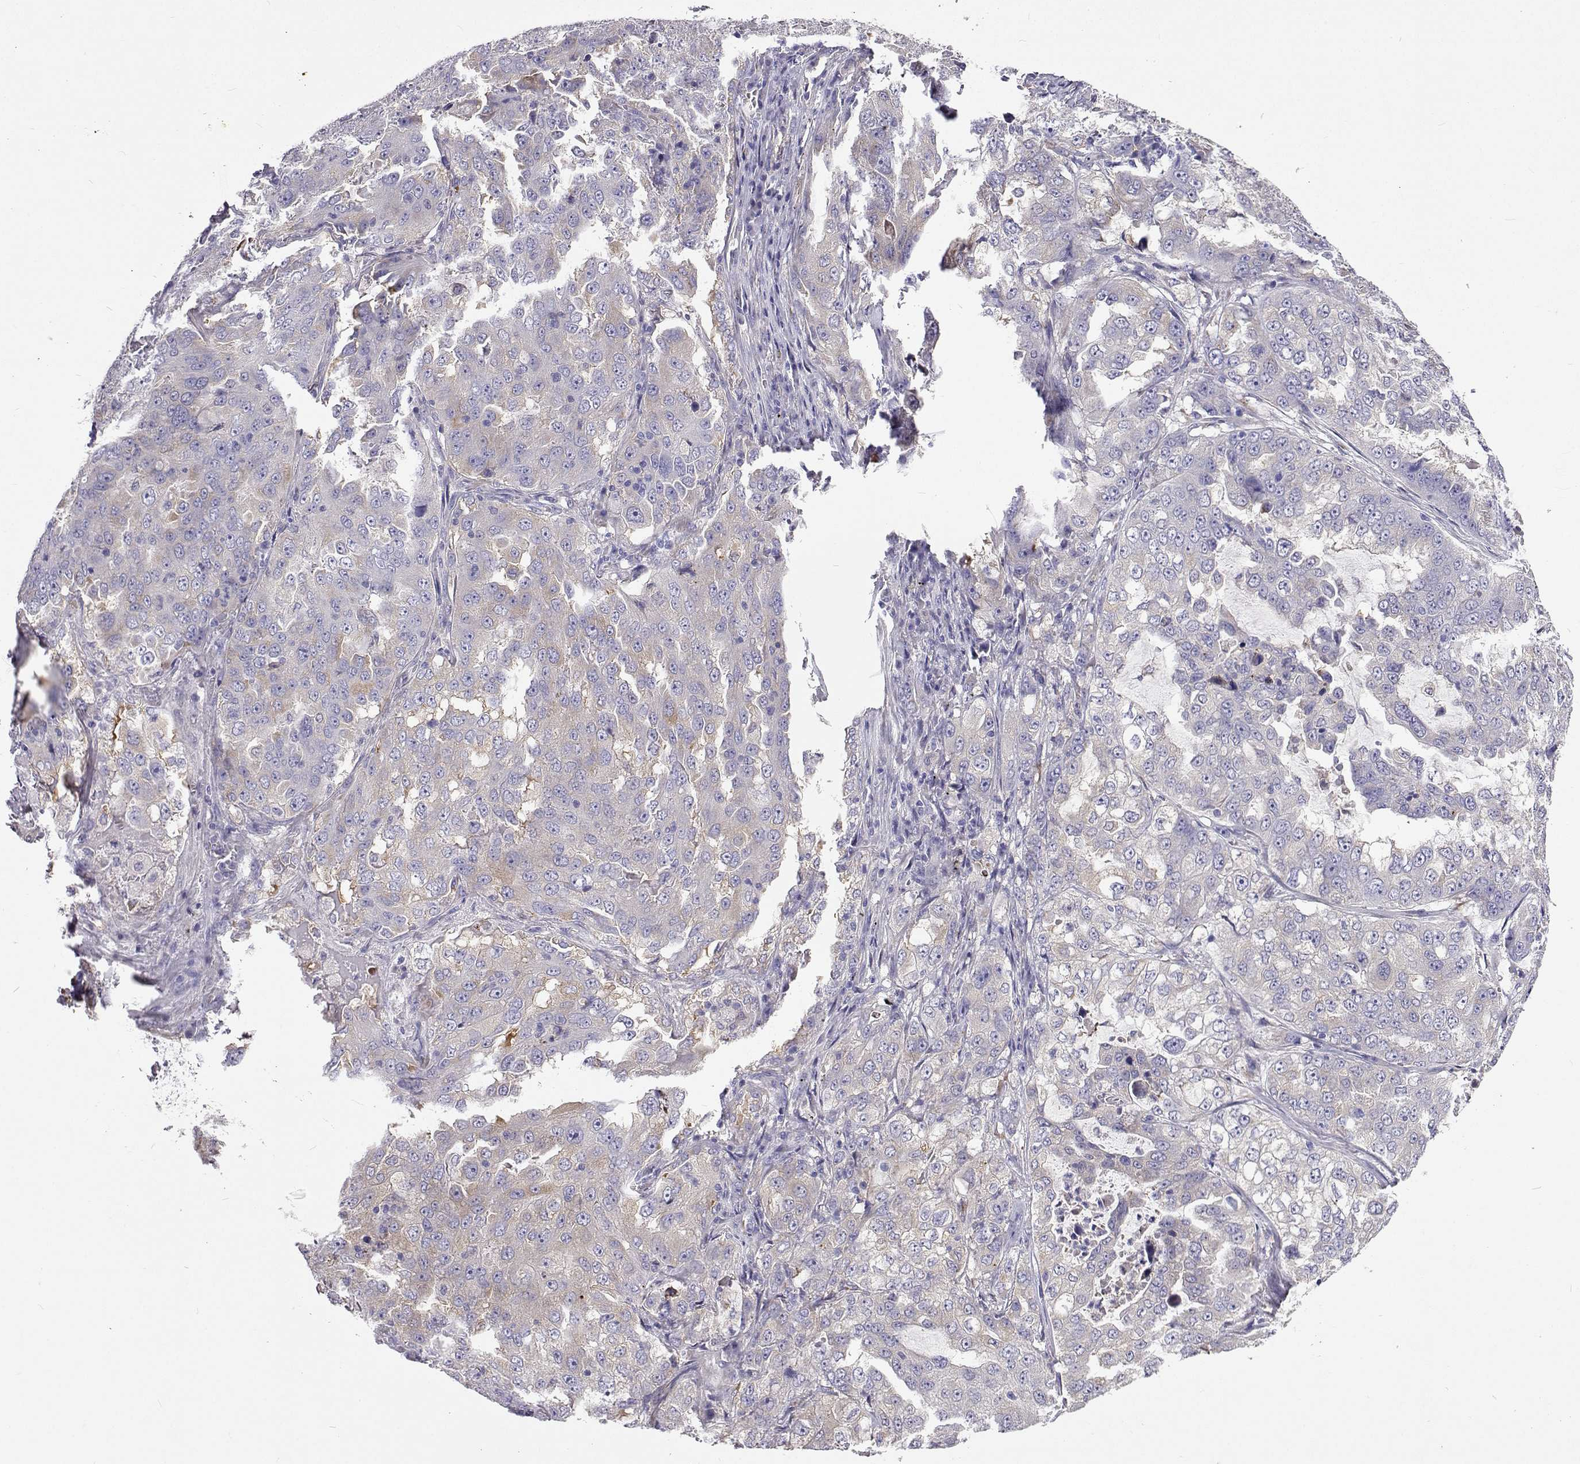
{"staining": {"intensity": "weak", "quantity": "<25%", "location": "cytoplasmic/membranous"}, "tissue": "lung cancer", "cell_type": "Tumor cells", "image_type": "cancer", "snomed": [{"axis": "morphology", "description": "Adenocarcinoma, NOS"}, {"axis": "topography", "description": "Lung"}], "caption": "Immunohistochemistry (IHC) image of human adenocarcinoma (lung) stained for a protein (brown), which demonstrates no expression in tumor cells.", "gene": "LHFPL7", "patient": {"sex": "female", "age": 61}}